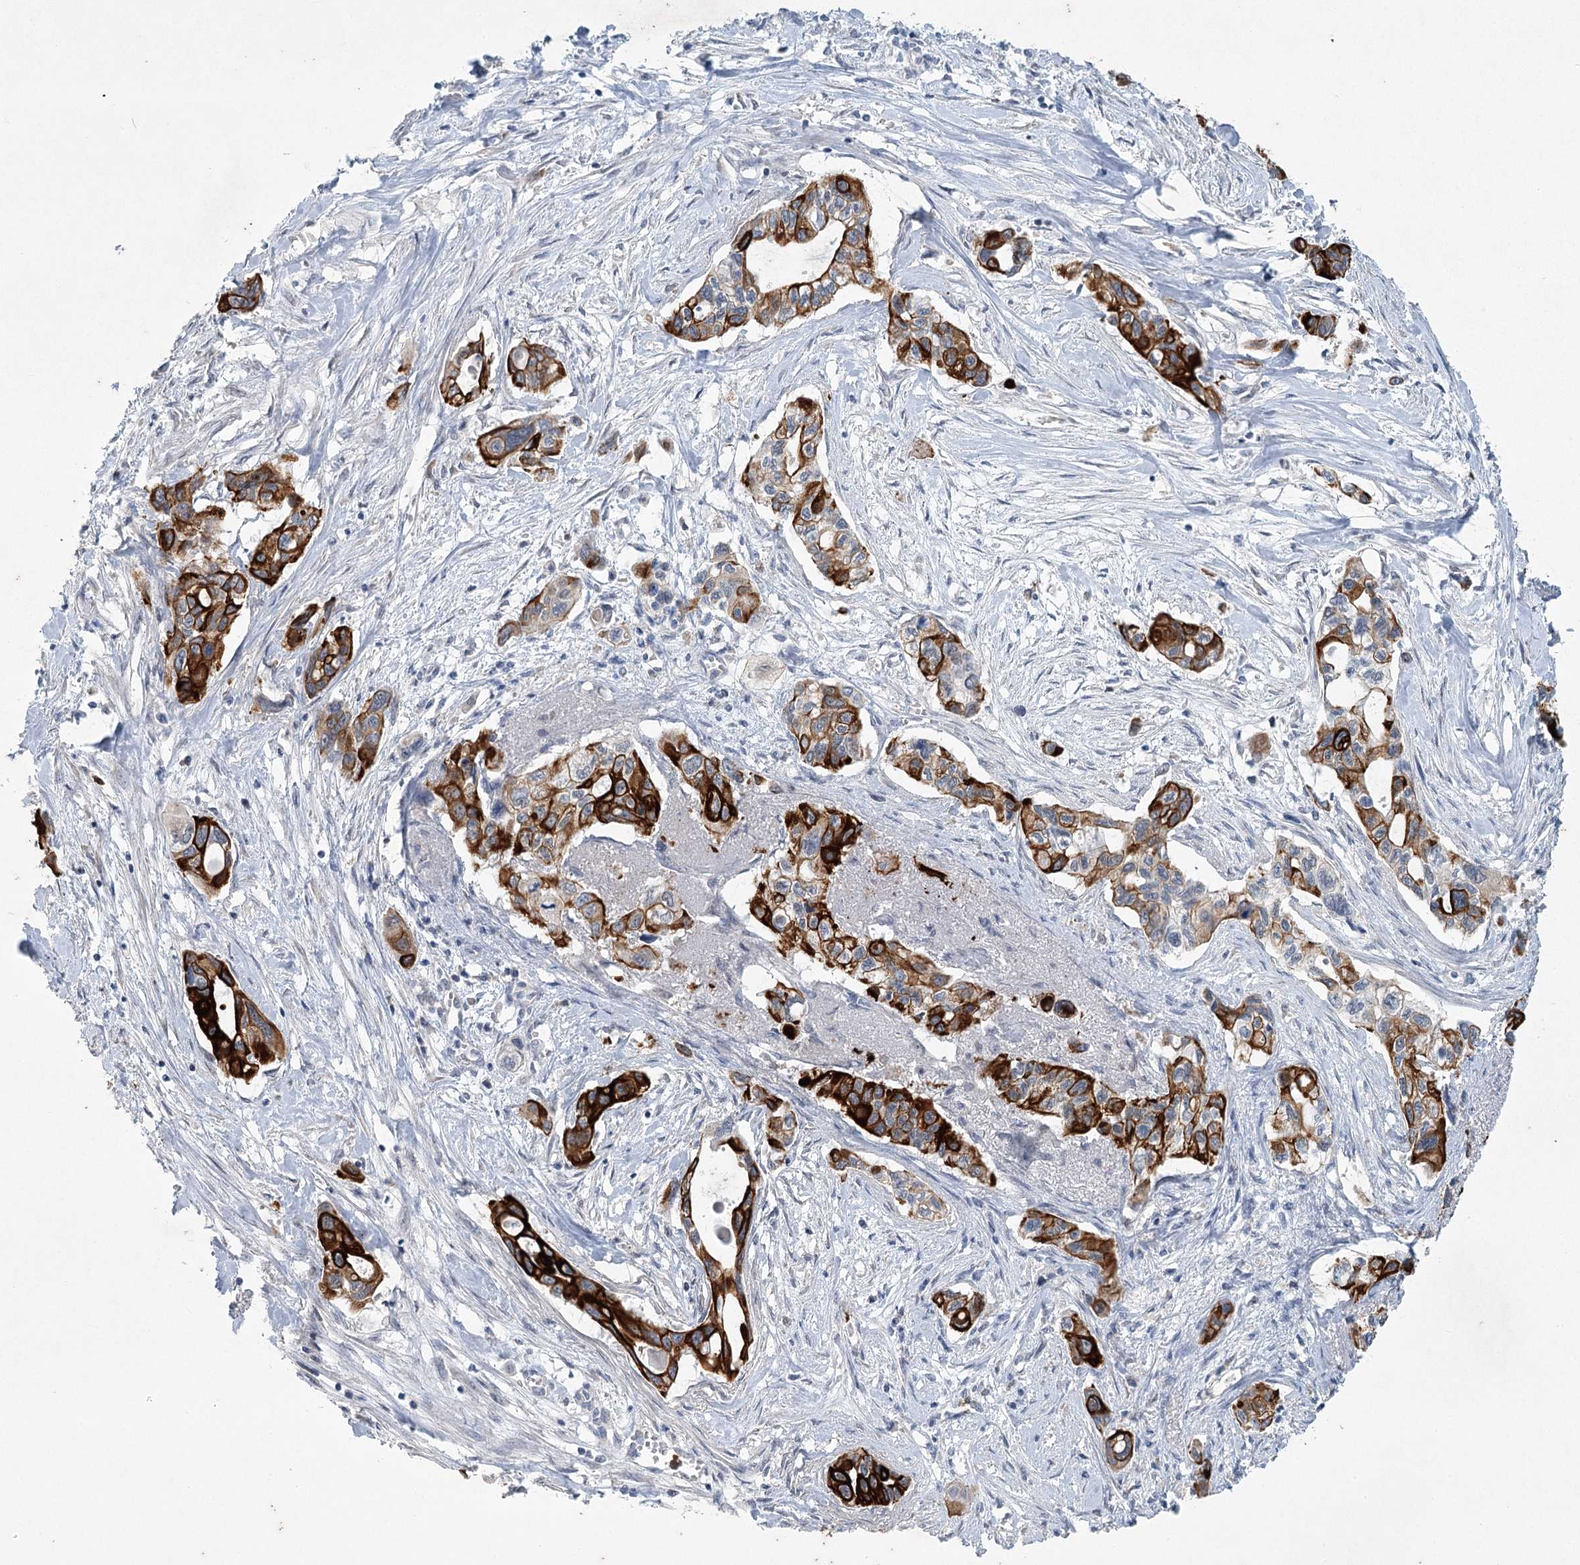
{"staining": {"intensity": "strong", "quantity": ">75%", "location": "cytoplasmic/membranous"}, "tissue": "pancreatic cancer", "cell_type": "Tumor cells", "image_type": "cancer", "snomed": [{"axis": "morphology", "description": "Adenocarcinoma, NOS"}, {"axis": "topography", "description": "Pancreas"}], "caption": "DAB immunohistochemical staining of adenocarcinoma (pancreatic) reveals strong cytoplasmic/membranous protein expression in about >75% of tumor cells. The protein of interest is shown in brown color, while the nuclei are stained blue.", "gene": "ABITRAM", "patient": {"sex": "male", "age": 75}}